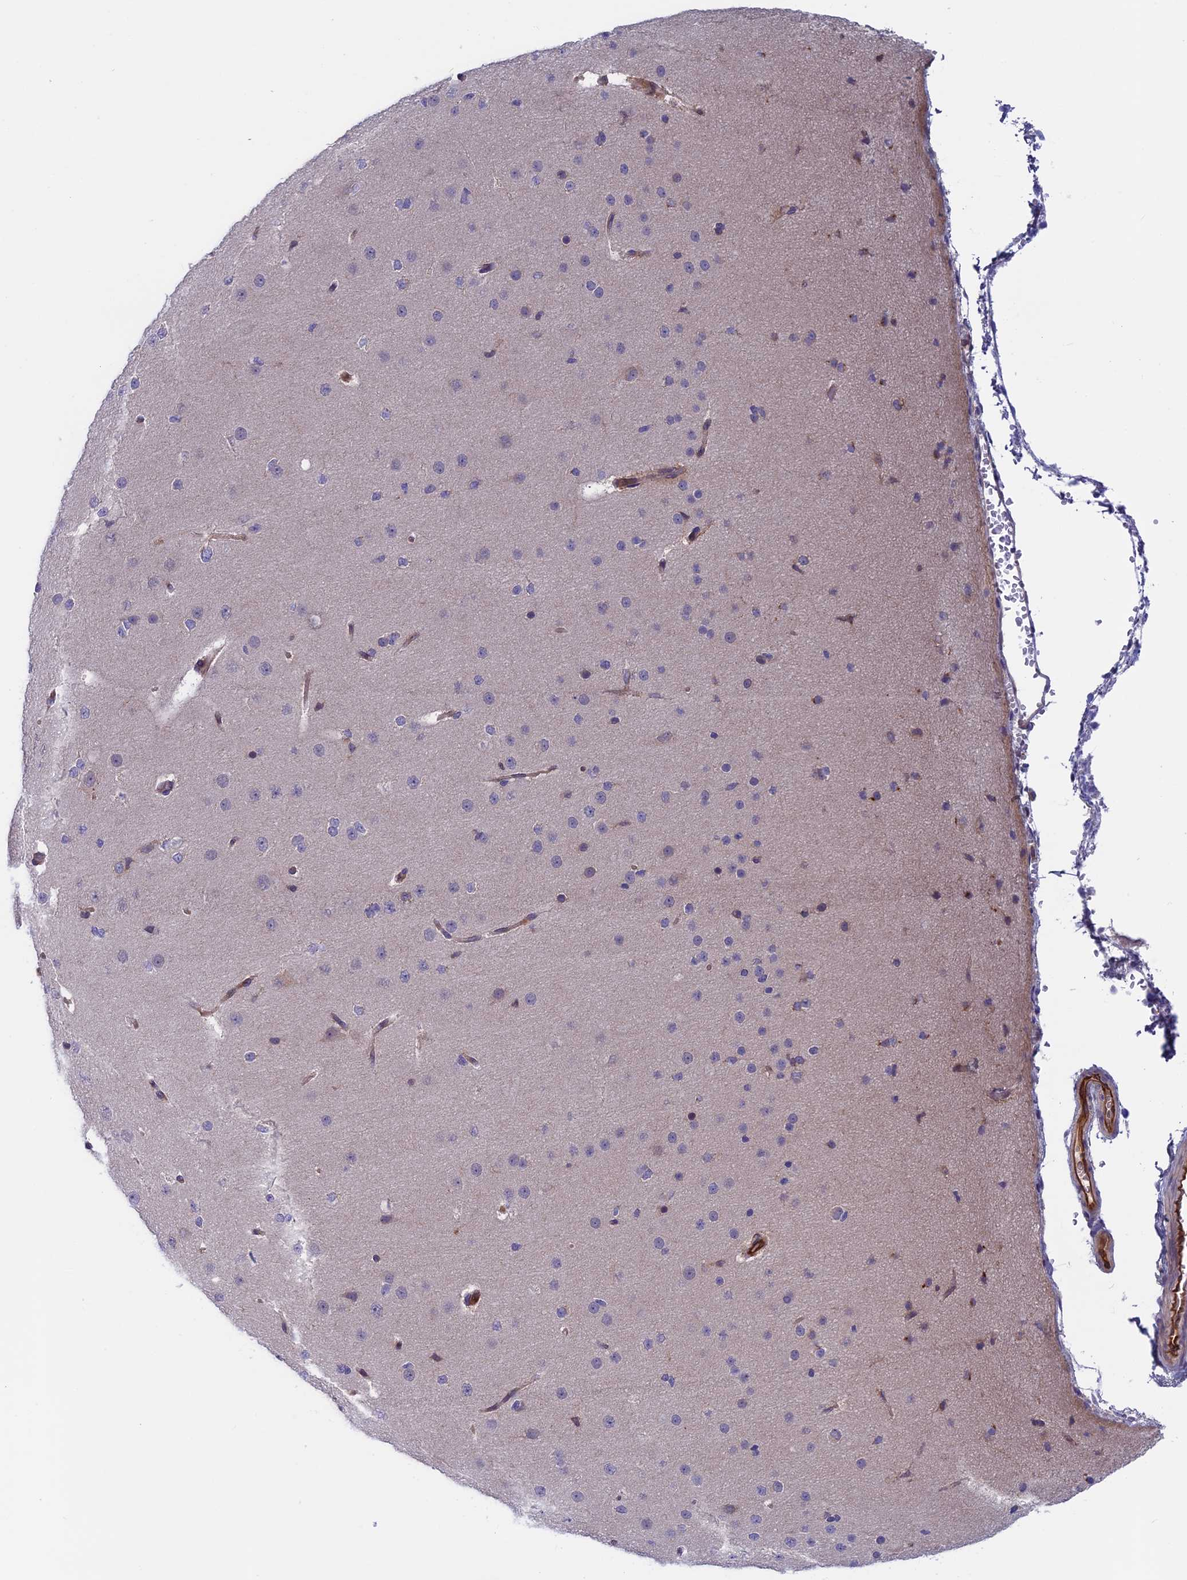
{"staining": {"intensity": "moderate", "quantity": ">75%", "location": "cytoplasmic/membranous"}, "tissue": "cerebral cortex", "cell_type": "Endothelial cells", "image_type": "normal", "snomed": [{"axis": "morphology", "description": "Normal tissue, NOS"}, {"axis": "morphology", "description": "Developmental malformation"}, {"axis": "topography", "description": "Cerebral cortex"}], "caption": "This is an image of immunohistochemistry (IHC) staining of unremarkable cerebral cortex, which shows moderate staining in the cytoplasmic/membranous of endothelial cells.", "gene": "MAST2", "patient": {"sex": "female", "age": 30}}